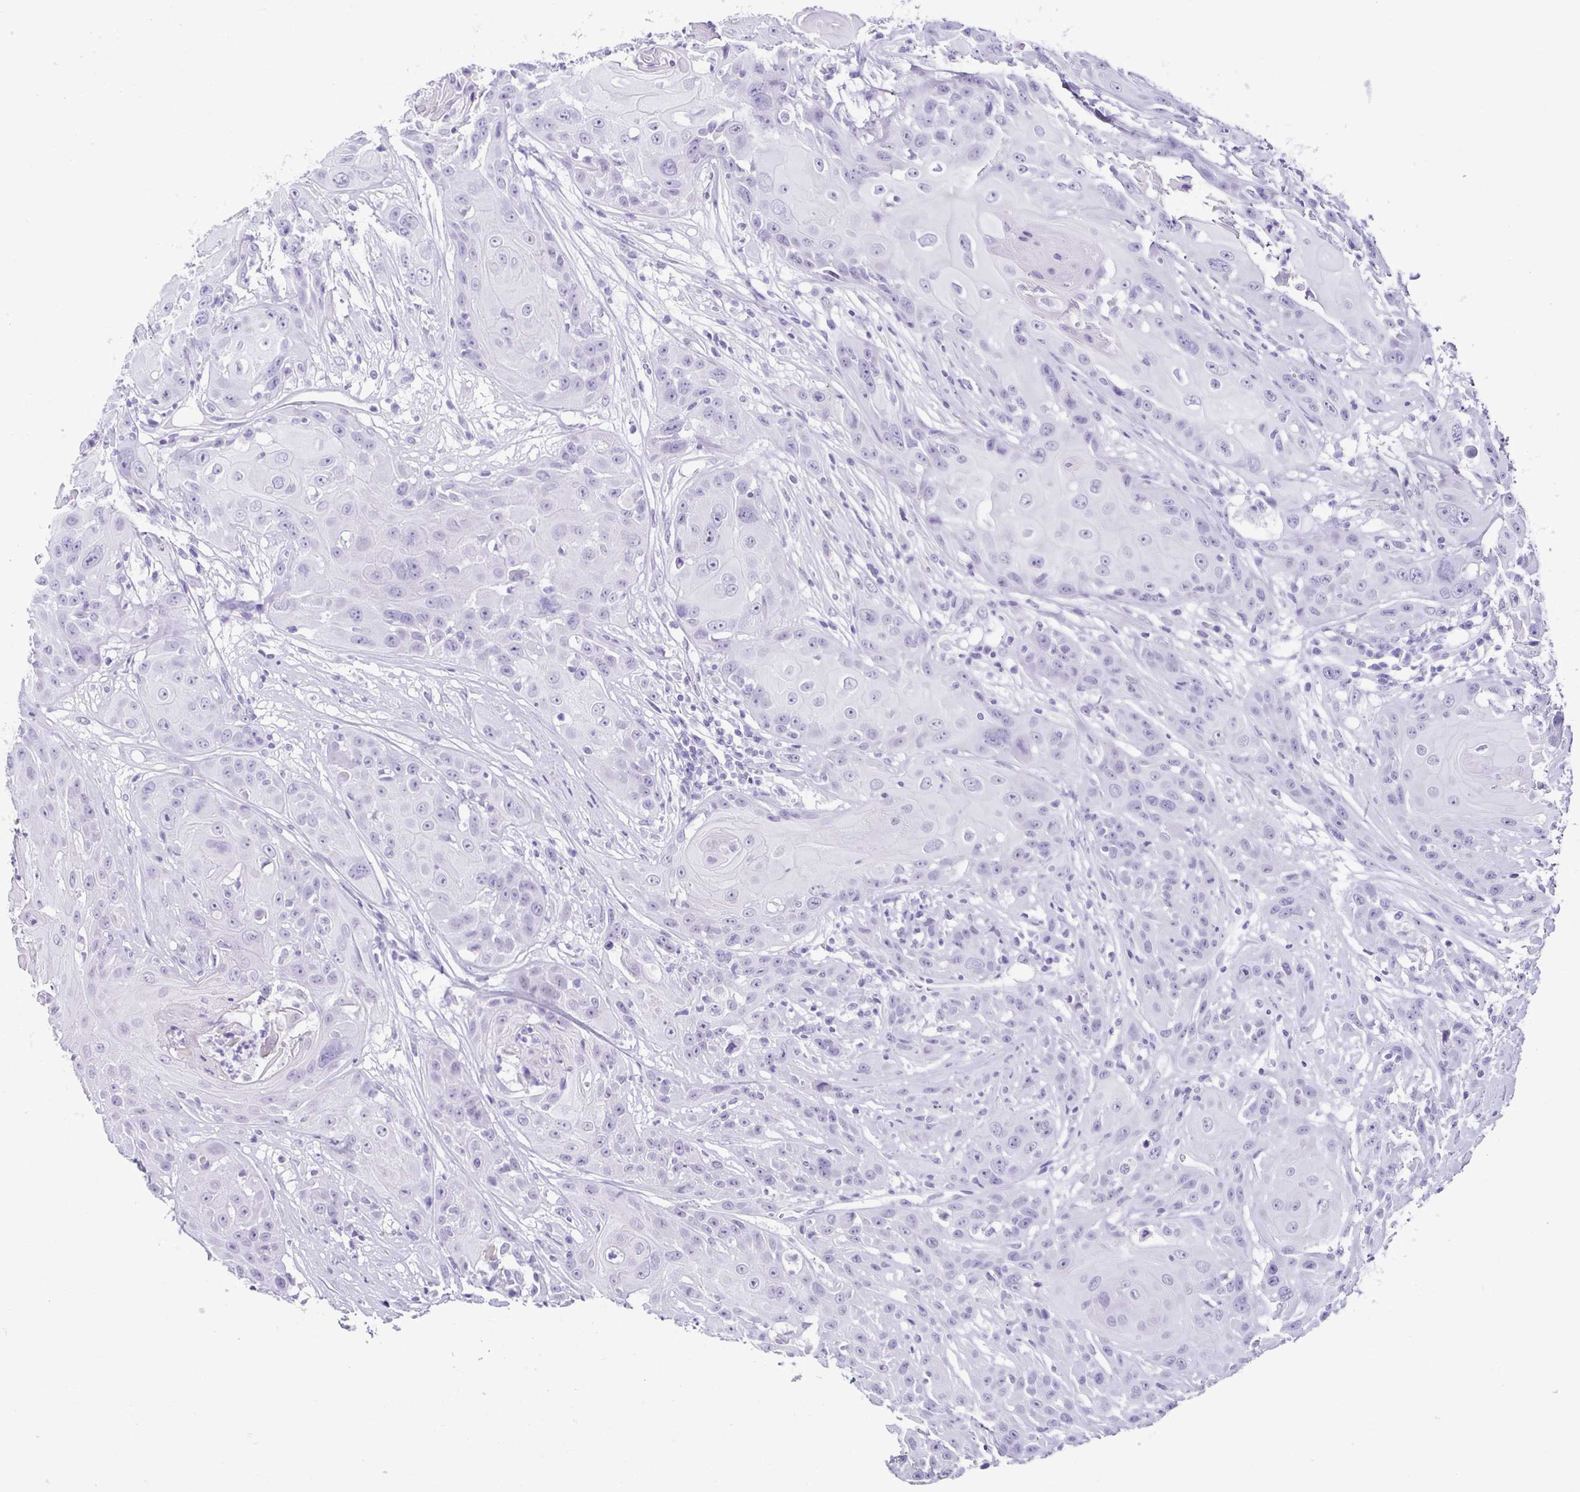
{"staining": {"intensity": "negative", "quantity": "none", "location": "none"}, "tissue": "head and neck cancer", "cell_type": "Tumor cells", "image_type": "cancer", "snomed": [{"axis": "morphology", "description": "Squamous cell carcinoma, NOS"}, {"axis": "topography", "description": "Skin"}, {"axis": "topography", "description": "Head-Neck"}], "caption": "Human squamous cell carcinoma (head and neck) stained for a protein using IHC reveals no expression in tumor cells.", "gene": "ESX1", "patient": {"sex": "male", "age": 80}}